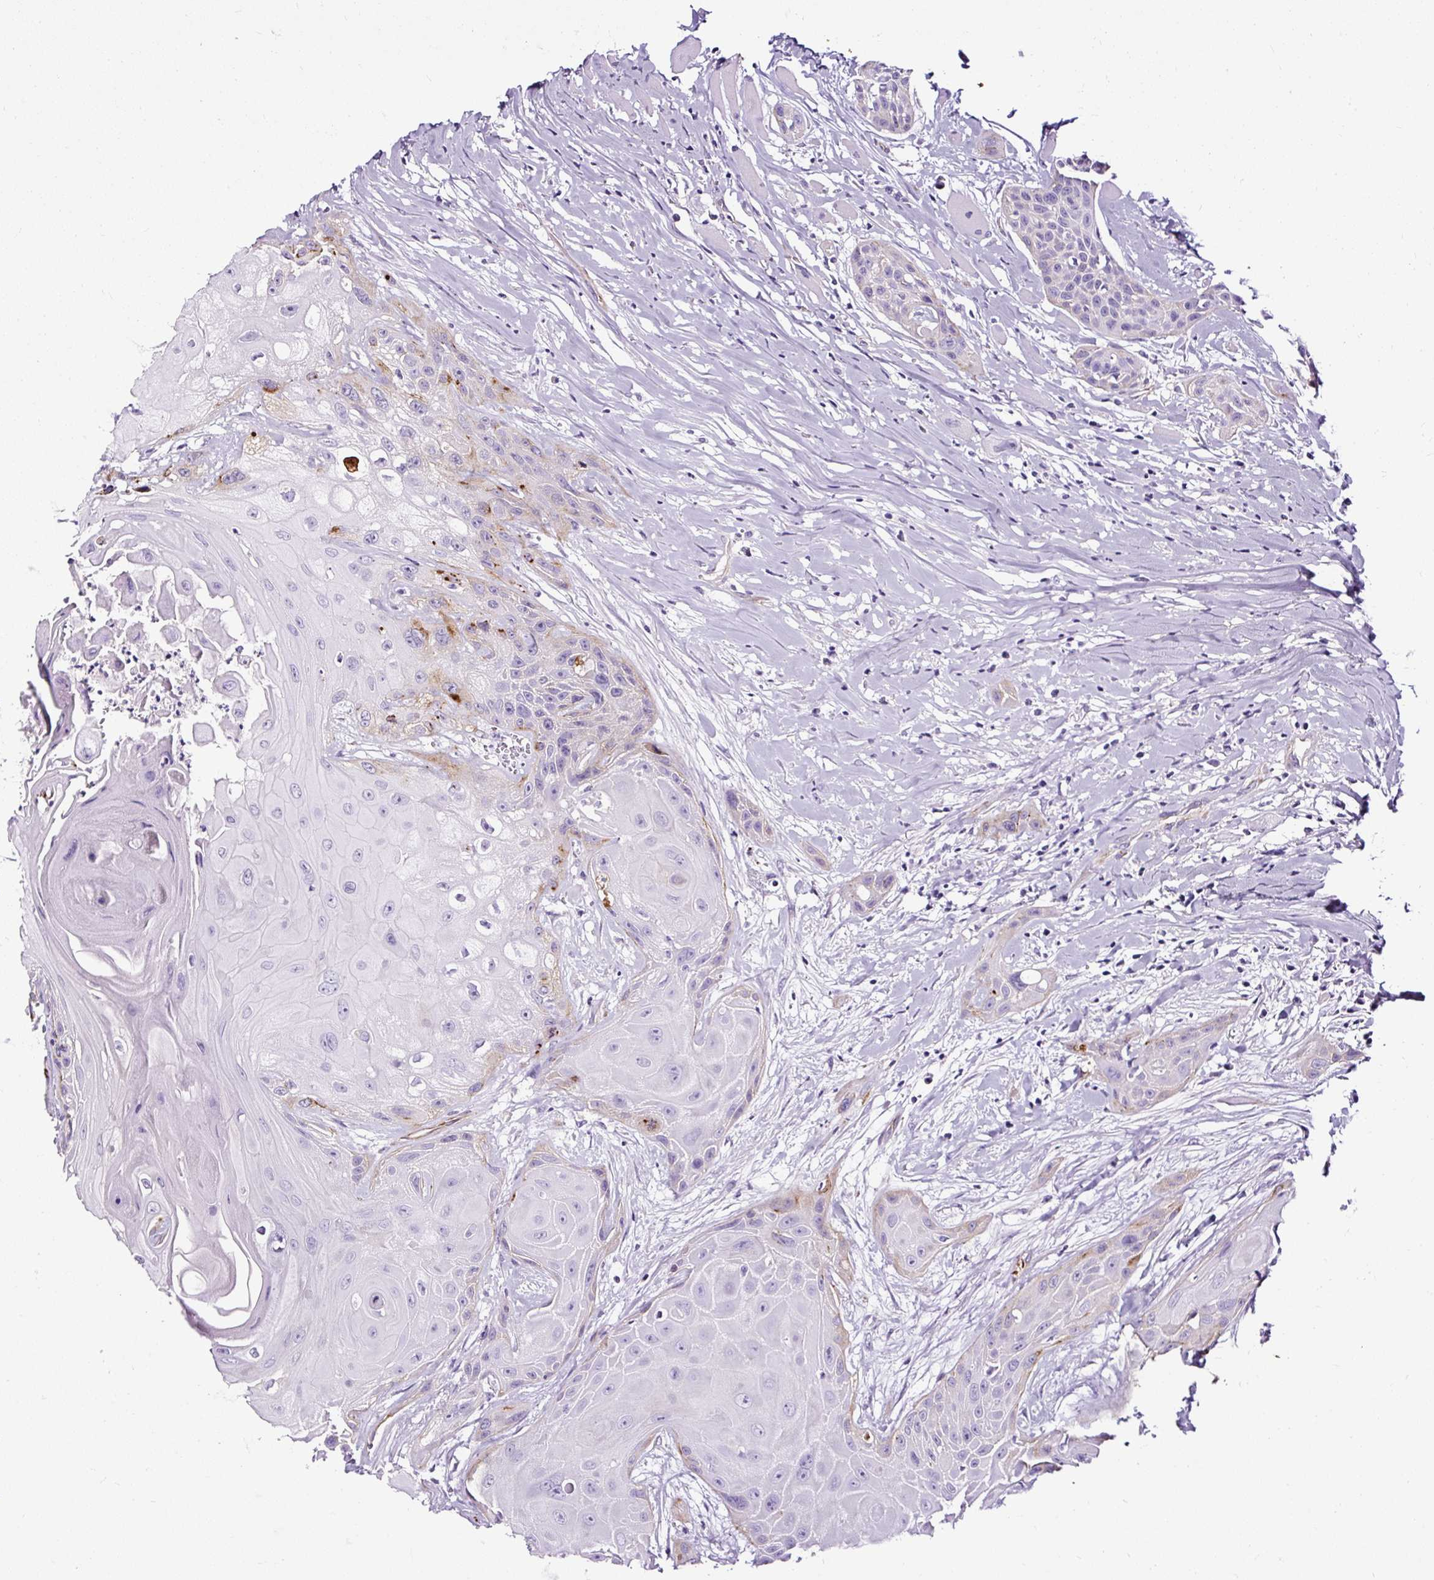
{"staining": {"intensity": "moderate", "quantity": "<25%", "location": "cytoplasmic/membranous"}, "tissue": "head and neck cancer", "cell_type": "Tumor cells", "image_type": "cancer", "snomed": [{"axis": "morphology", "description": "Squamous cell carcinoma, NOS"}, {"axis": "topography", "description": "Head-Neck"}], "caption": "Head and neck cancer was stained to show a protein in brown. There is low levels of moderate cytoplasmic/membranous positivity in approximately <25% of tumor cells.", "gene": "SLC7A8", "patient": {"sex": "female", "age": 73}}